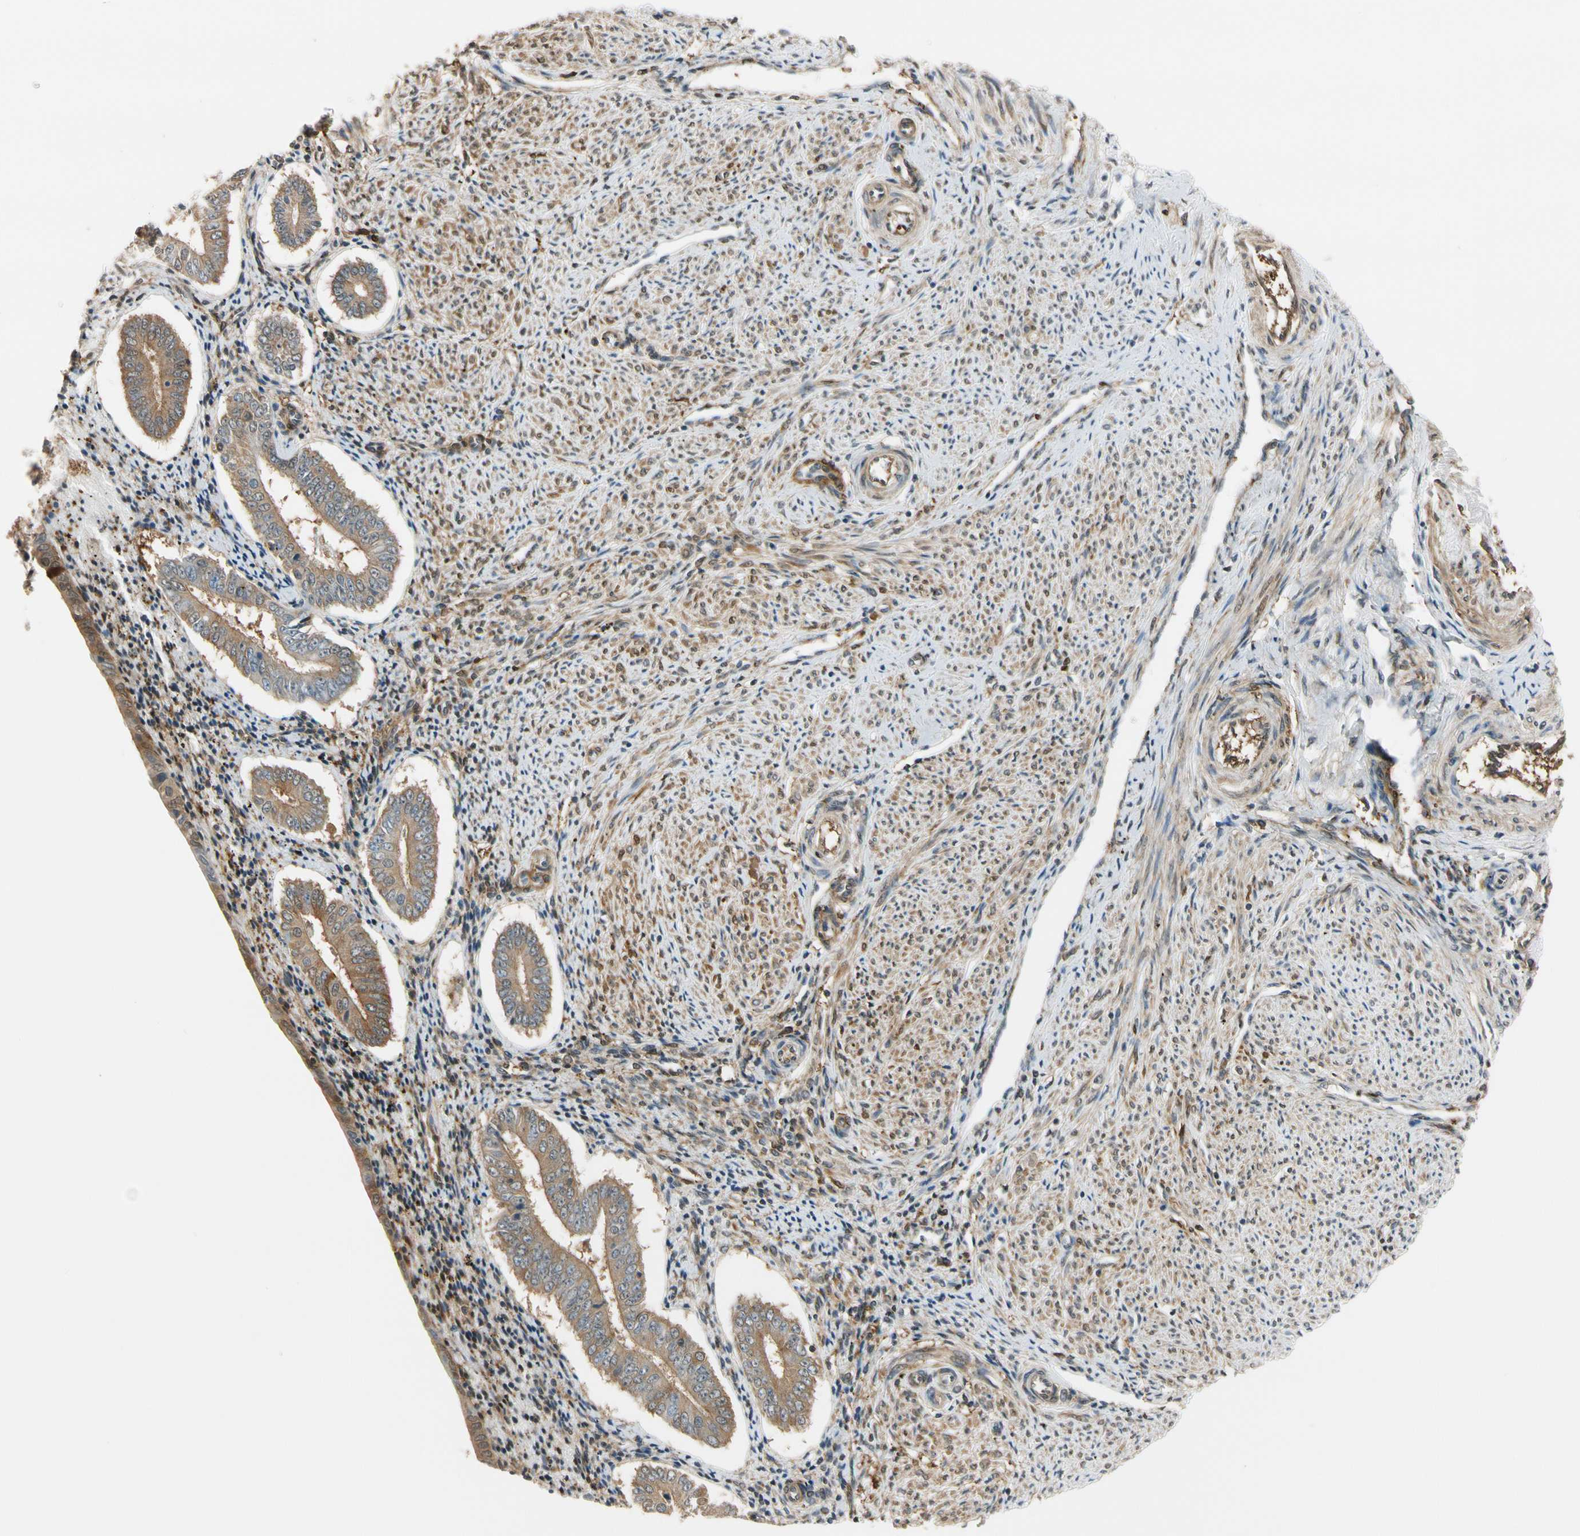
{"staining": {"intensity": "negative", "quantity": "none", "location": "none"}, "tissue": "endometrium", "cell_type": "Cells in endometrial stroma", "image_type": "normal", "snomed": [{"axis": "morphology", "description": "Normal tissue, NOS"}, {"axis": "topography", "description": "Endometrium"}], "caption": "This is an immunohistochemistry photomicrograph of unremarkable endometrium. There is no expression in cells in endometrial stroma.", "gene": "RASGRF1", "patient": {"sex": "female", "age": 42}}